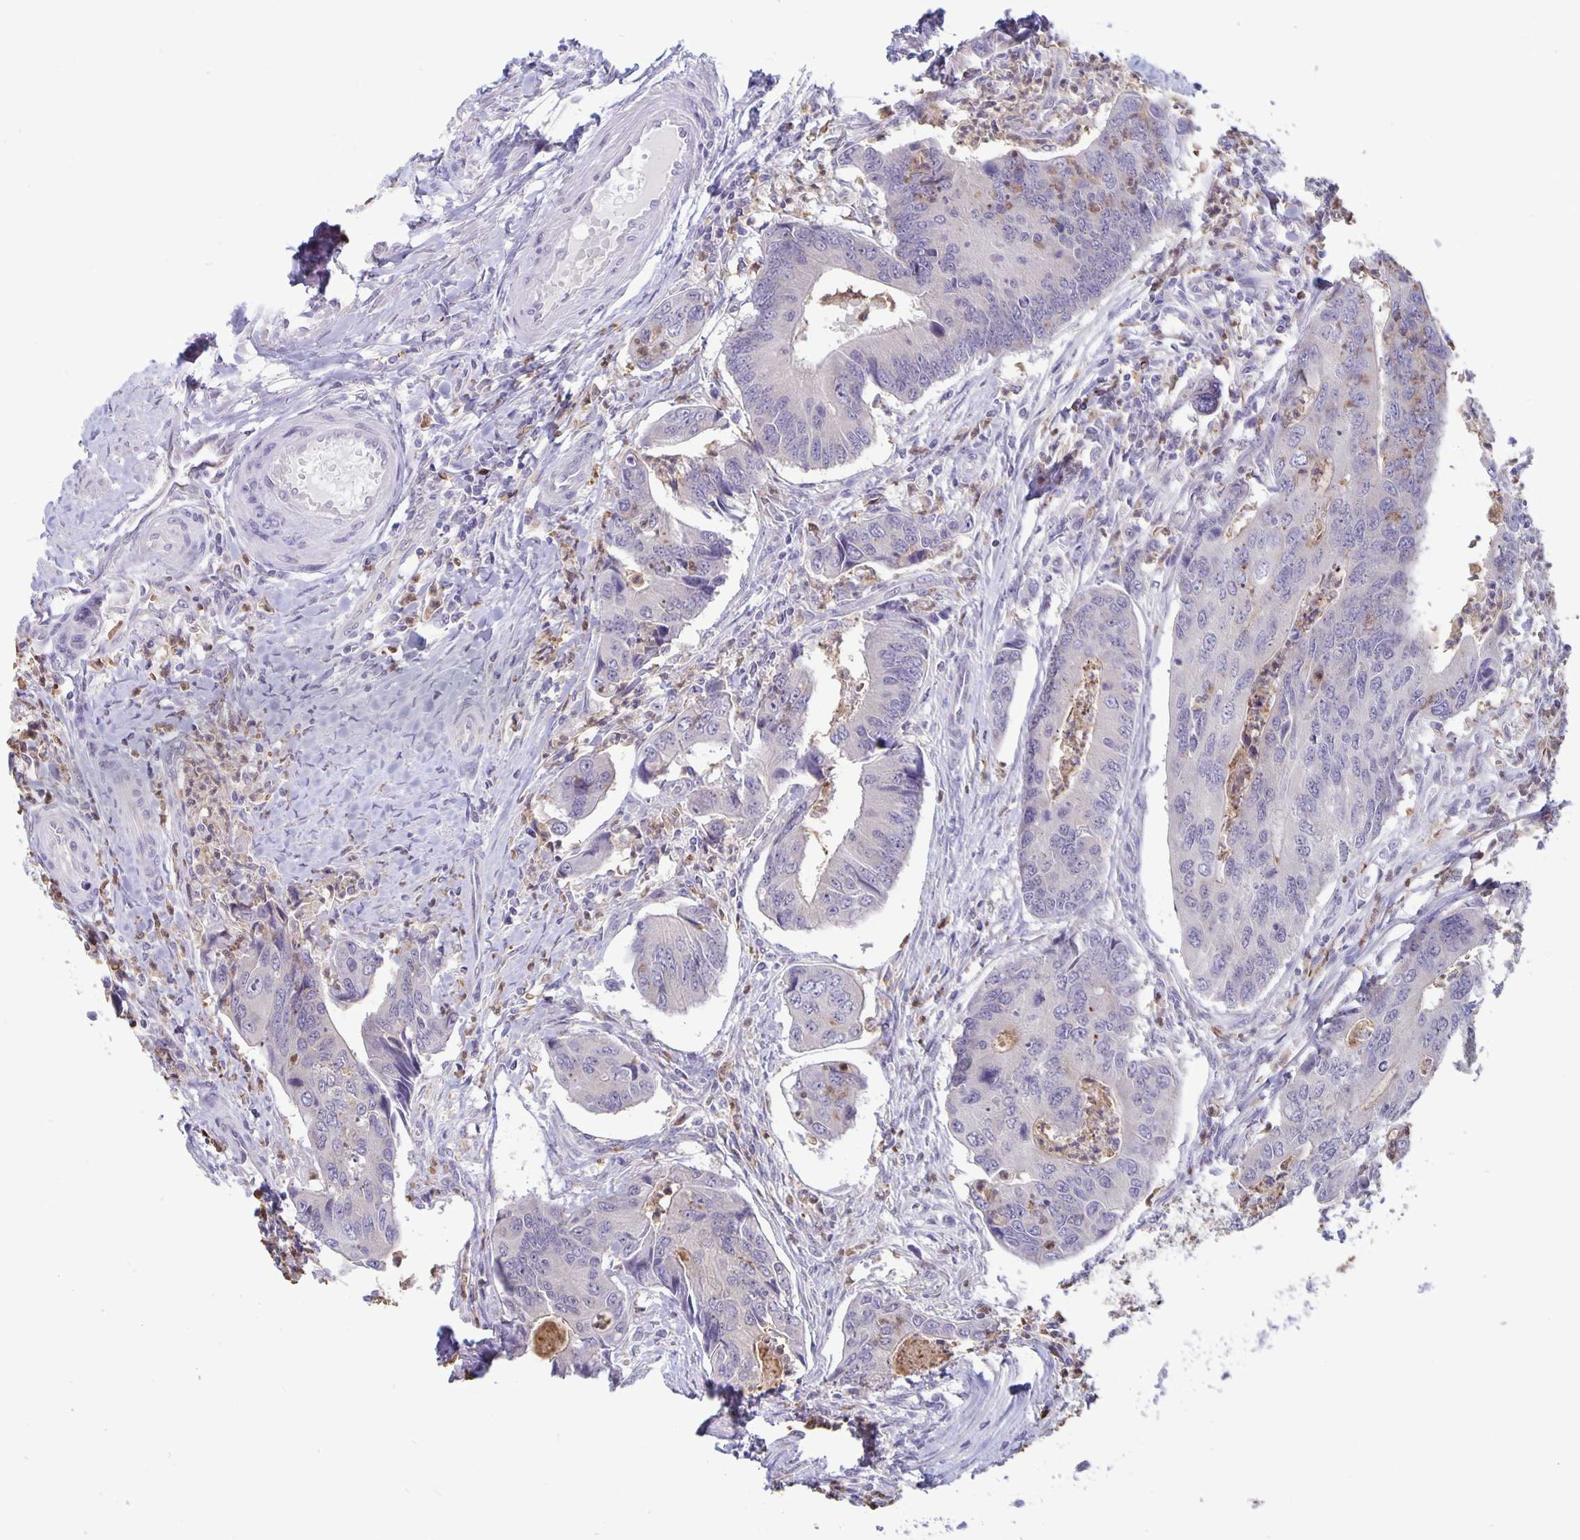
{"staining": {"intensity": "negative", "quantity": "none", "location": "none"}, "tissue": "colorectal cancer", "cell_type": "Tumor cells", "image_type": "cancer", "snomed": [{"axis": "morphology", "description": "Adenocarcinoma, NOS"}, {"axis": "topography", "description": "Colon"}], "caption": "Immunohistochemistry of colorectal cancer (adenocarcinoma) shows no expression in tumor cells. (Immunohistochemistry (ihc), brightfield microscopy, high magnification).", "gene": "PLCB3", "patient": {"sex": "female", "age": 67}}